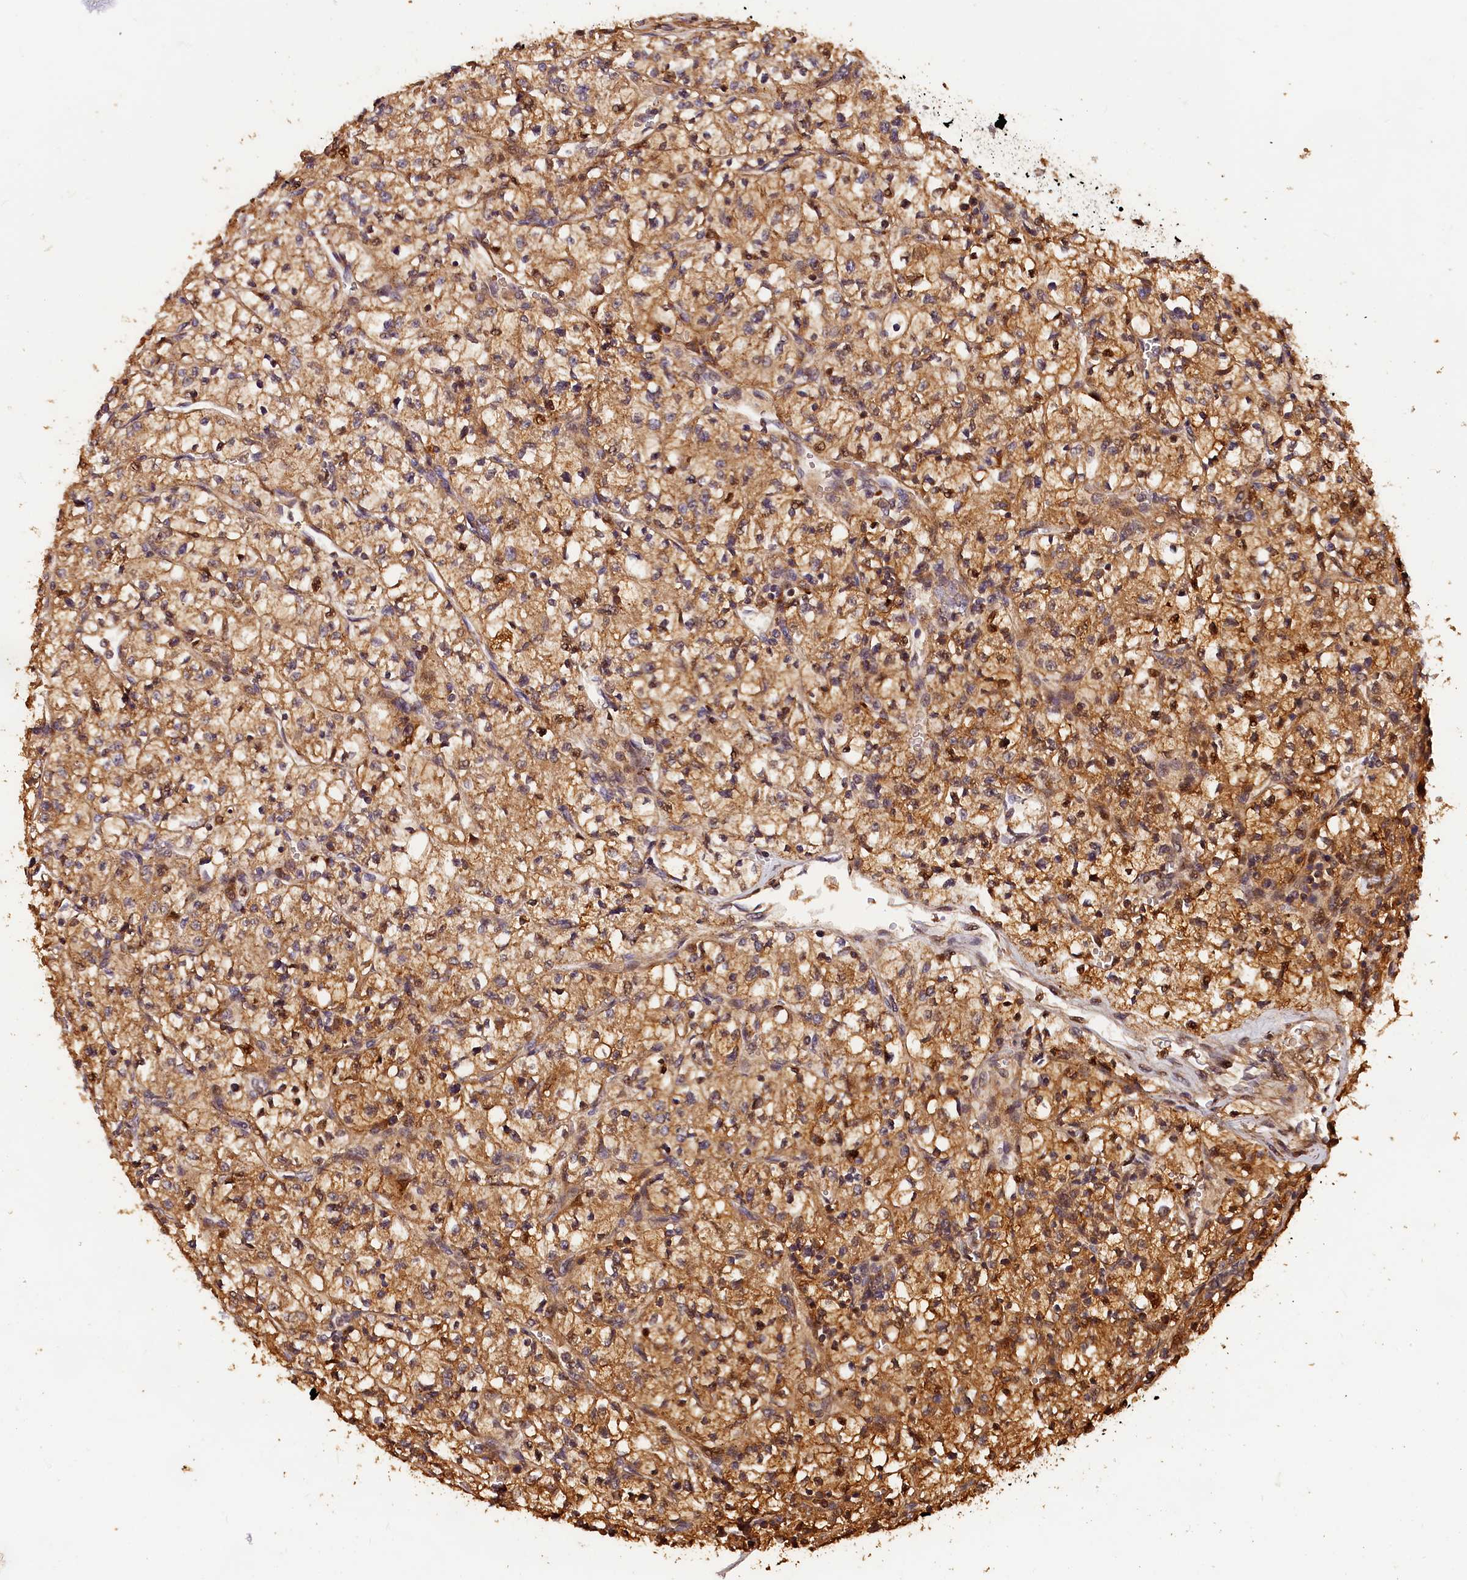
{"staining": {"intensity": "moderate", "quantity": ">75%", "location": "cytoplasmic/membranous"}, "tissue": "renal cancer", "cell_type": "Tumor cells", "image_type": "cancer", "snomed": [{"axis": "morphology", "description": "Adenocarcinoma, NOS"}, {"axis": "topography", "description": "Kidney"}], "caption": "Renal cancer stained with a brown dye exhibits moderate cytoplasmic/membranous positive expression in about >75% of tumor cells.", "gene": "HMOX2", "patient": {"sex": "female", "age": 64}}